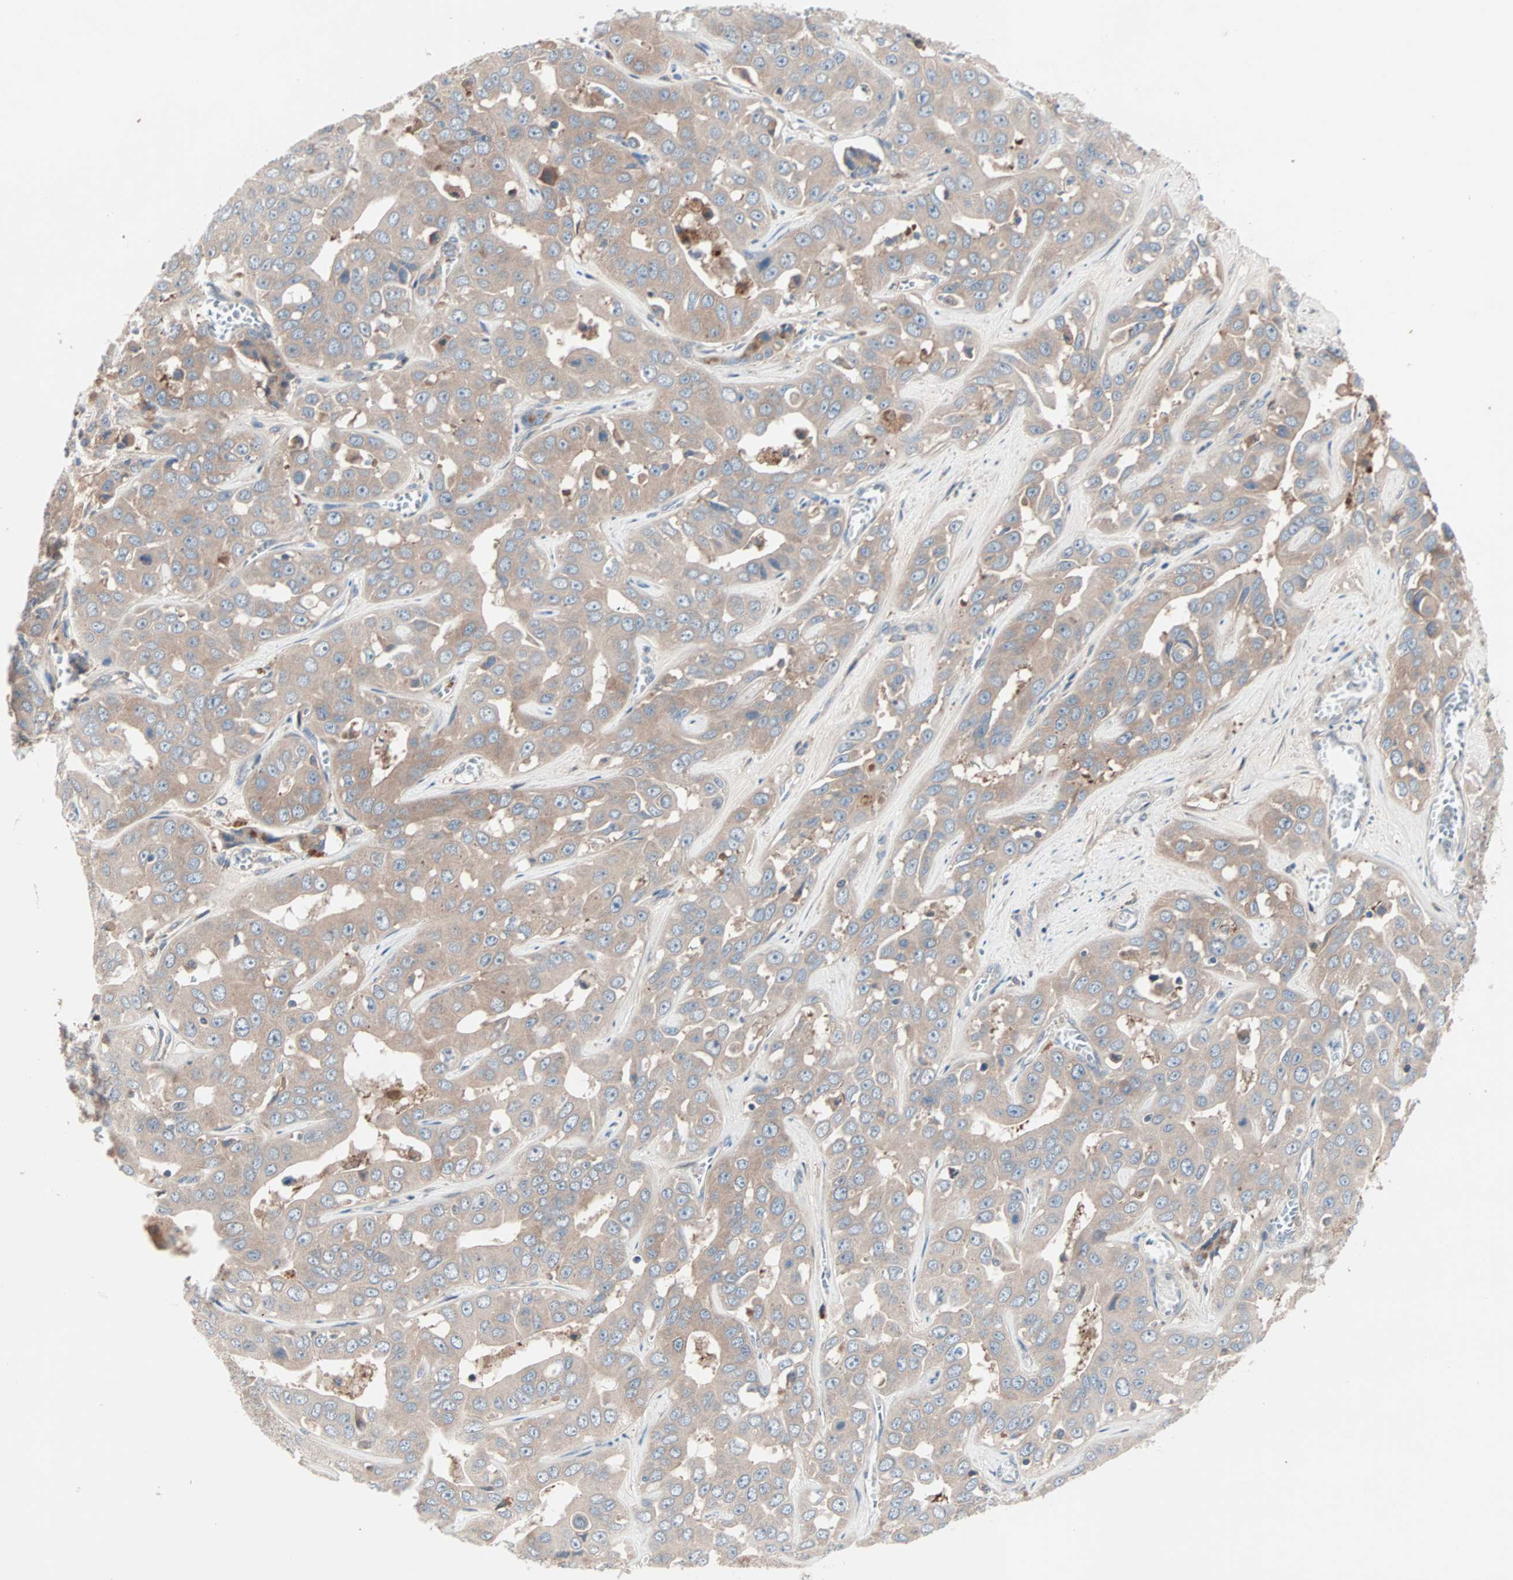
{"staining": {"intensity": "weak", "quantity": ">75%", "location": "cytoplasmic/membranous"}, "tissue": "liver cancer", "cell_type": "Tumor cells", "image_type": "cancer", "snomed": [{"axis": "morphology", "description": "Cholangiocarcinoma"}, {"axis": "topography", "description": "Liver"}], "caption": "Immunohistochemical staining of human cholangiocarcinoma (liver) exhibits low levels of weak cytoplasmic/membranous protein staining in approximately >75% of tumor cells.", "gene": "CAD", "patient": {"sex": "female", "age": 52}}